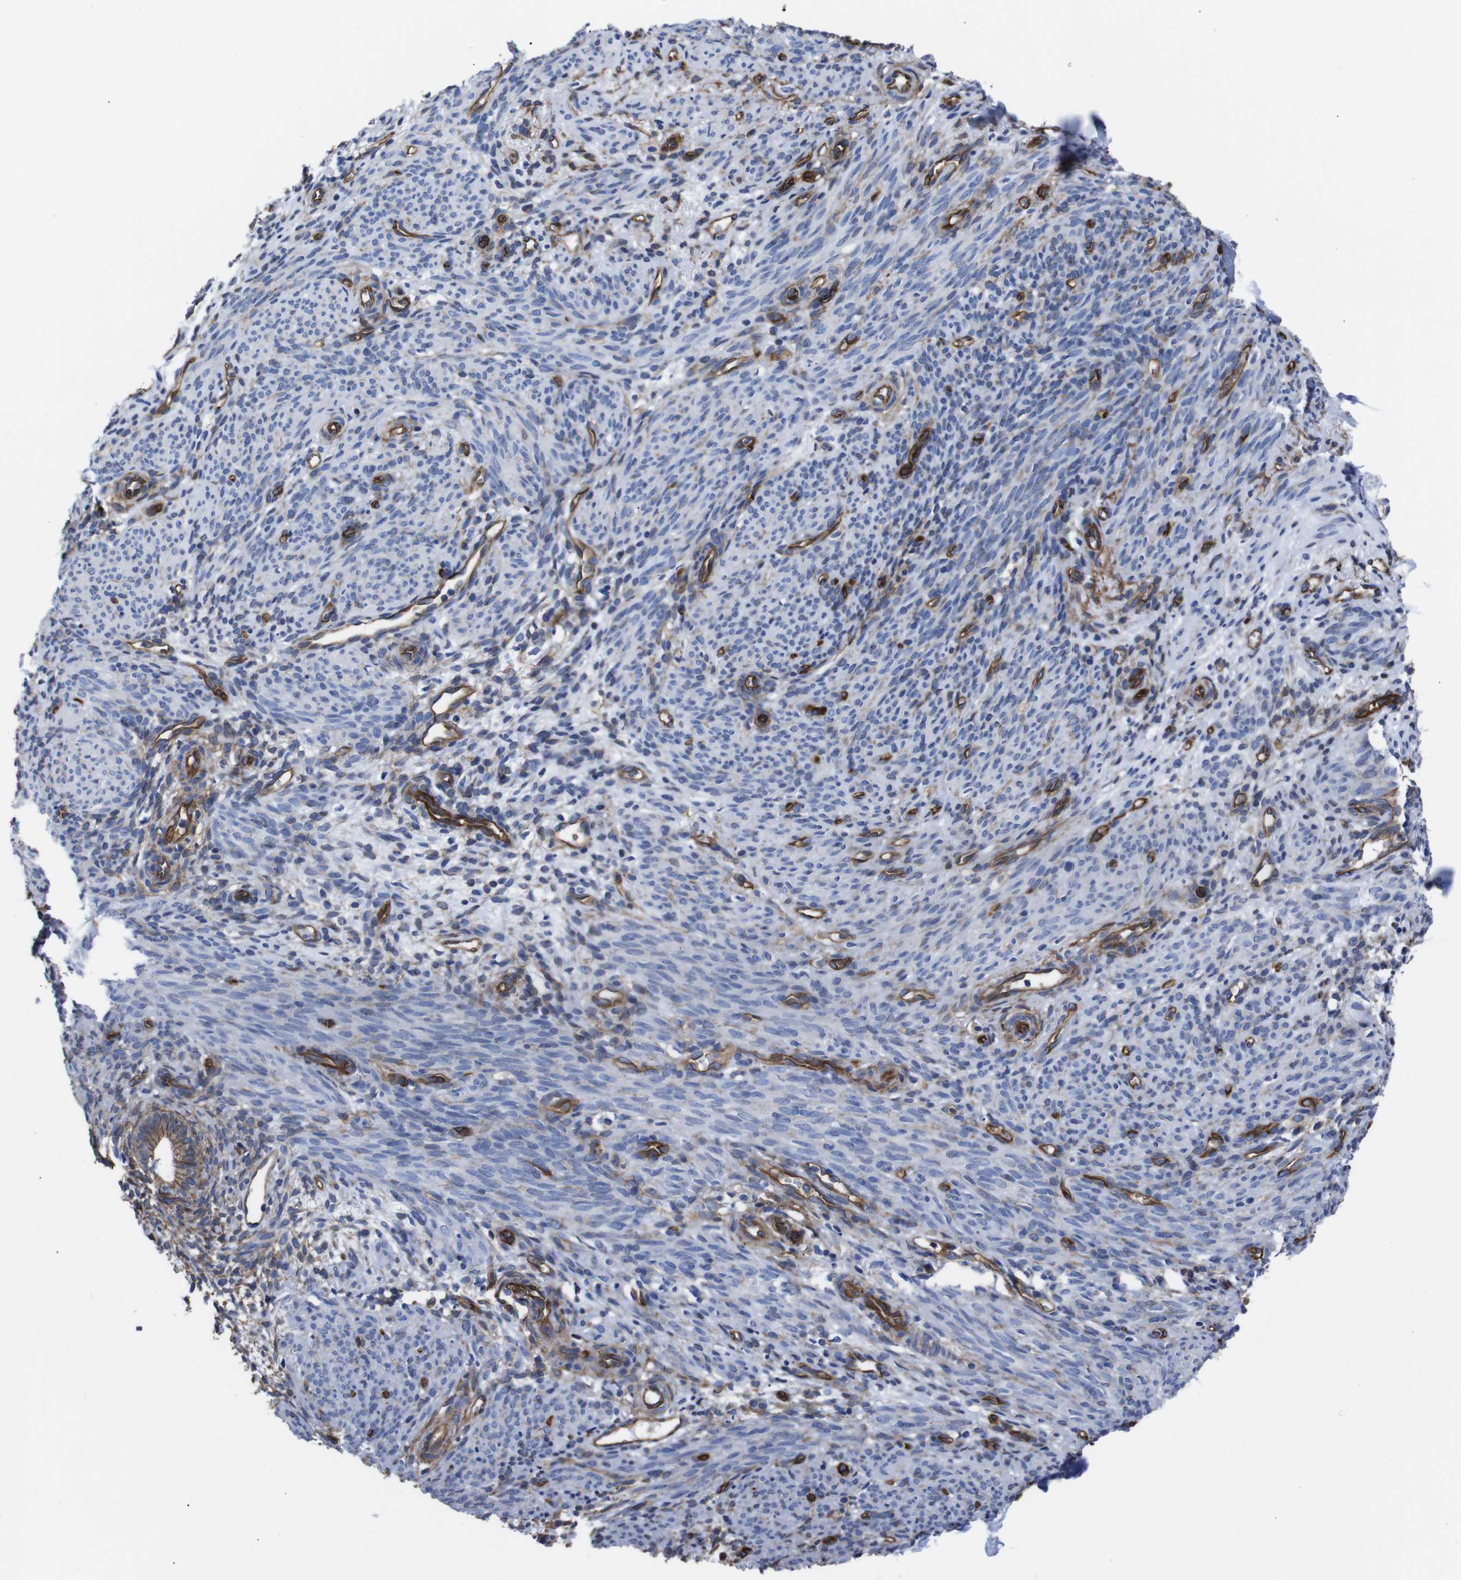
{"staining": {"intensity": "moderate", "quantity": ">75%", "location": "cytoplasmic/membranous"}, "tissue": "endometrium", "cell_type": "Cells in endometrial stroma", "image_type": "normal", "snomed": [{"axis": "morphology", "description": "Normal tissue, NOS"}, {"axis": "morphology", "description": "Adenocarcinoma, NOS"}, {"axis": "topography", "description": "Endometrium"}, {"axis": "topography", "description": "Ovary"}], "caption": "Protein staining demonstrates moderate cytoplasmic/membranous positivity in approximately >75% of cells in endometrial stroma in normal endometrium.", "gene": "SPTBN1", "patient": {"sex": "female", "age": 68}}